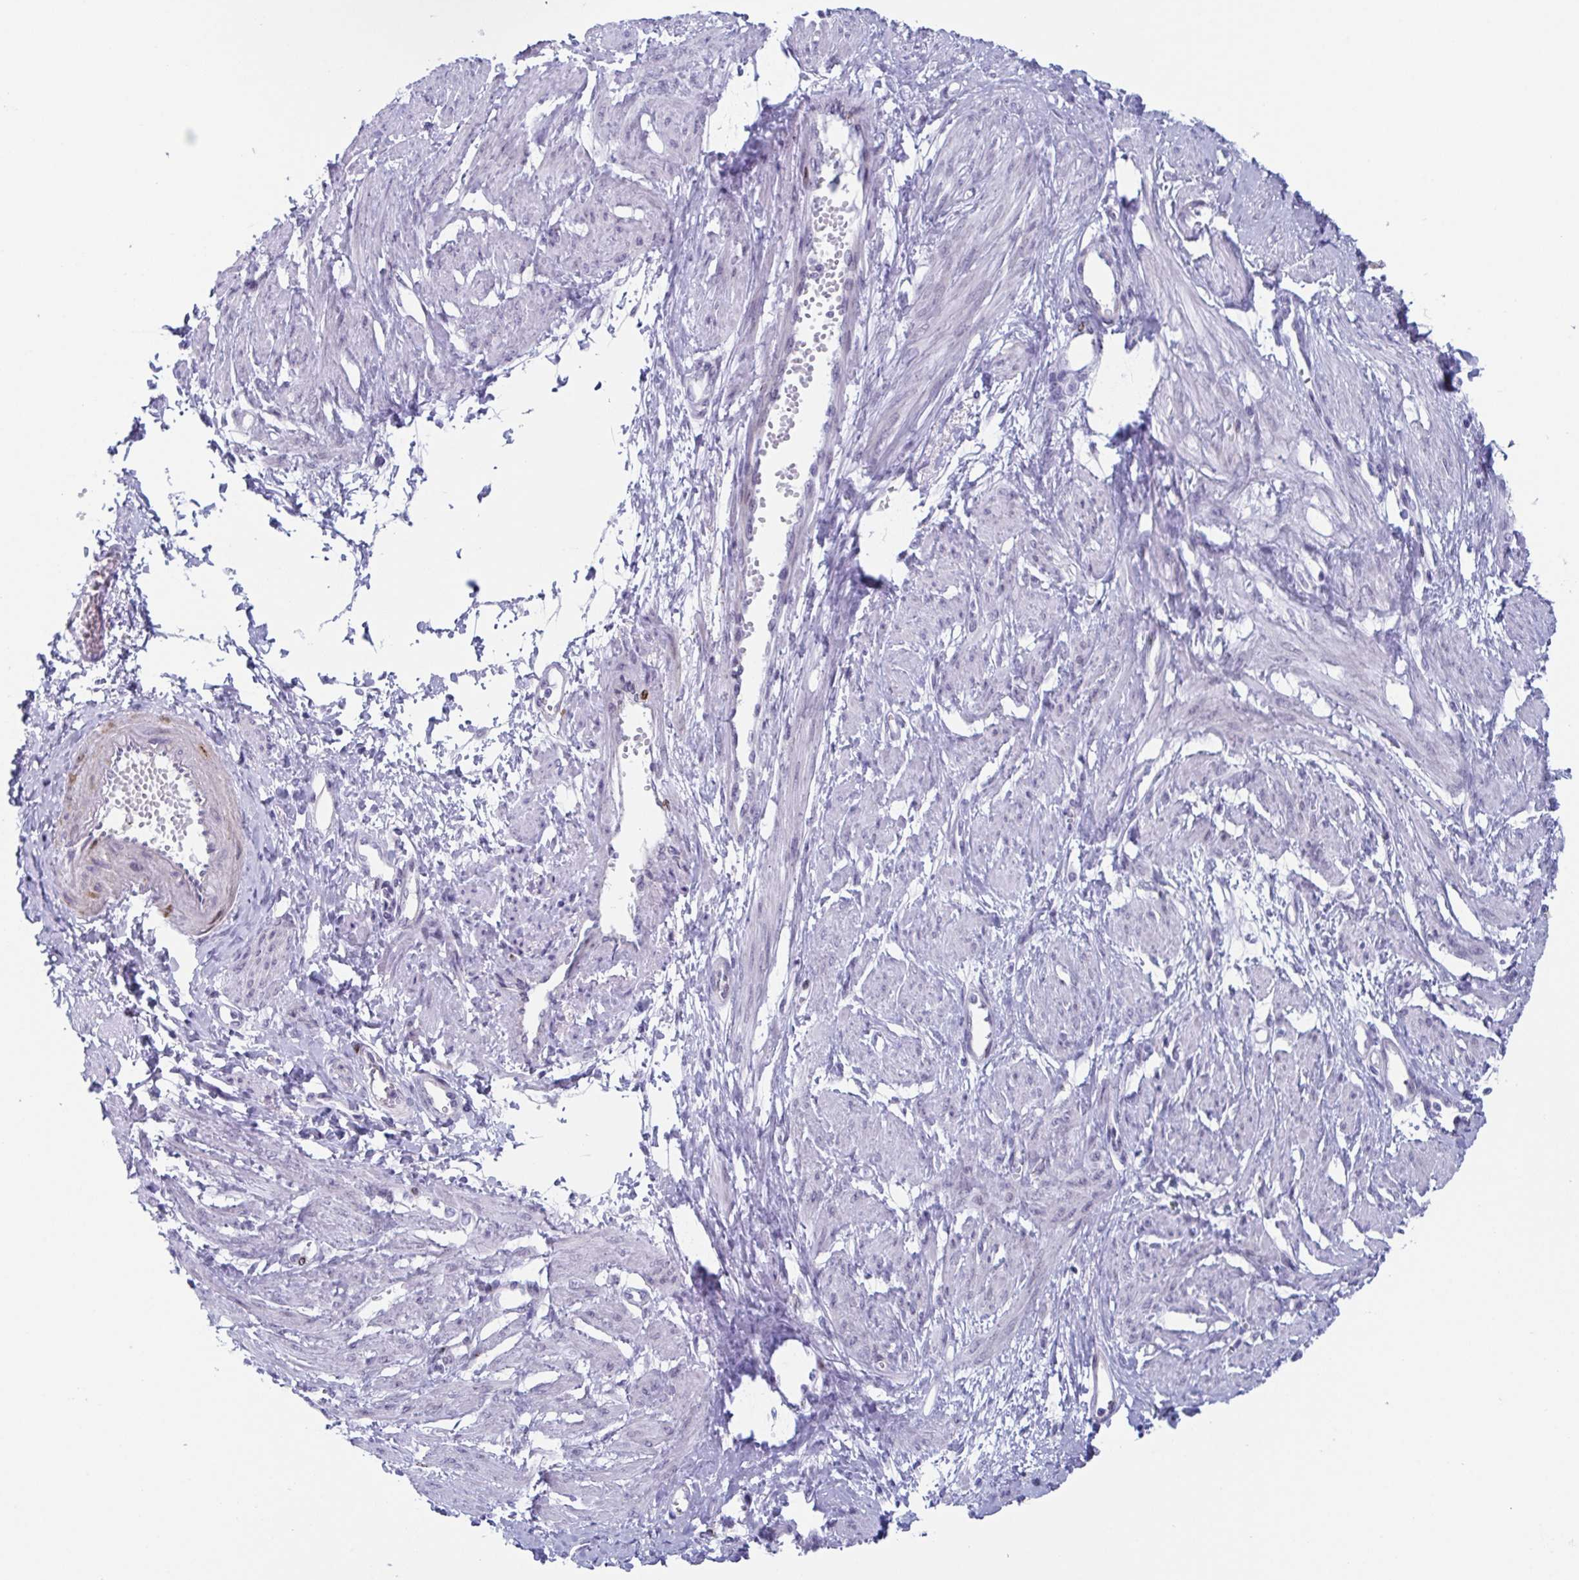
{"staining": {"intensity": "negative", "quantity": "none", "location": "none"}, "tissue": "smooth muscle", "cell_type": "Smooth muscle cells", "image_type": "normal", "snomed": [{"axis": "morphology", "description": "Normal tissue, NOS"}, {"axis": "topography", "description": "Smooth muscle"}, {"axis": "topography", "description": "Uterus"}], "caption": "This is an IHC histopathology image of unremarkable human smooth muscle. There is no expression in smooth muscle cells.", "gene": "ZFP64", "patient": {"sex": "female", "age": 39}}